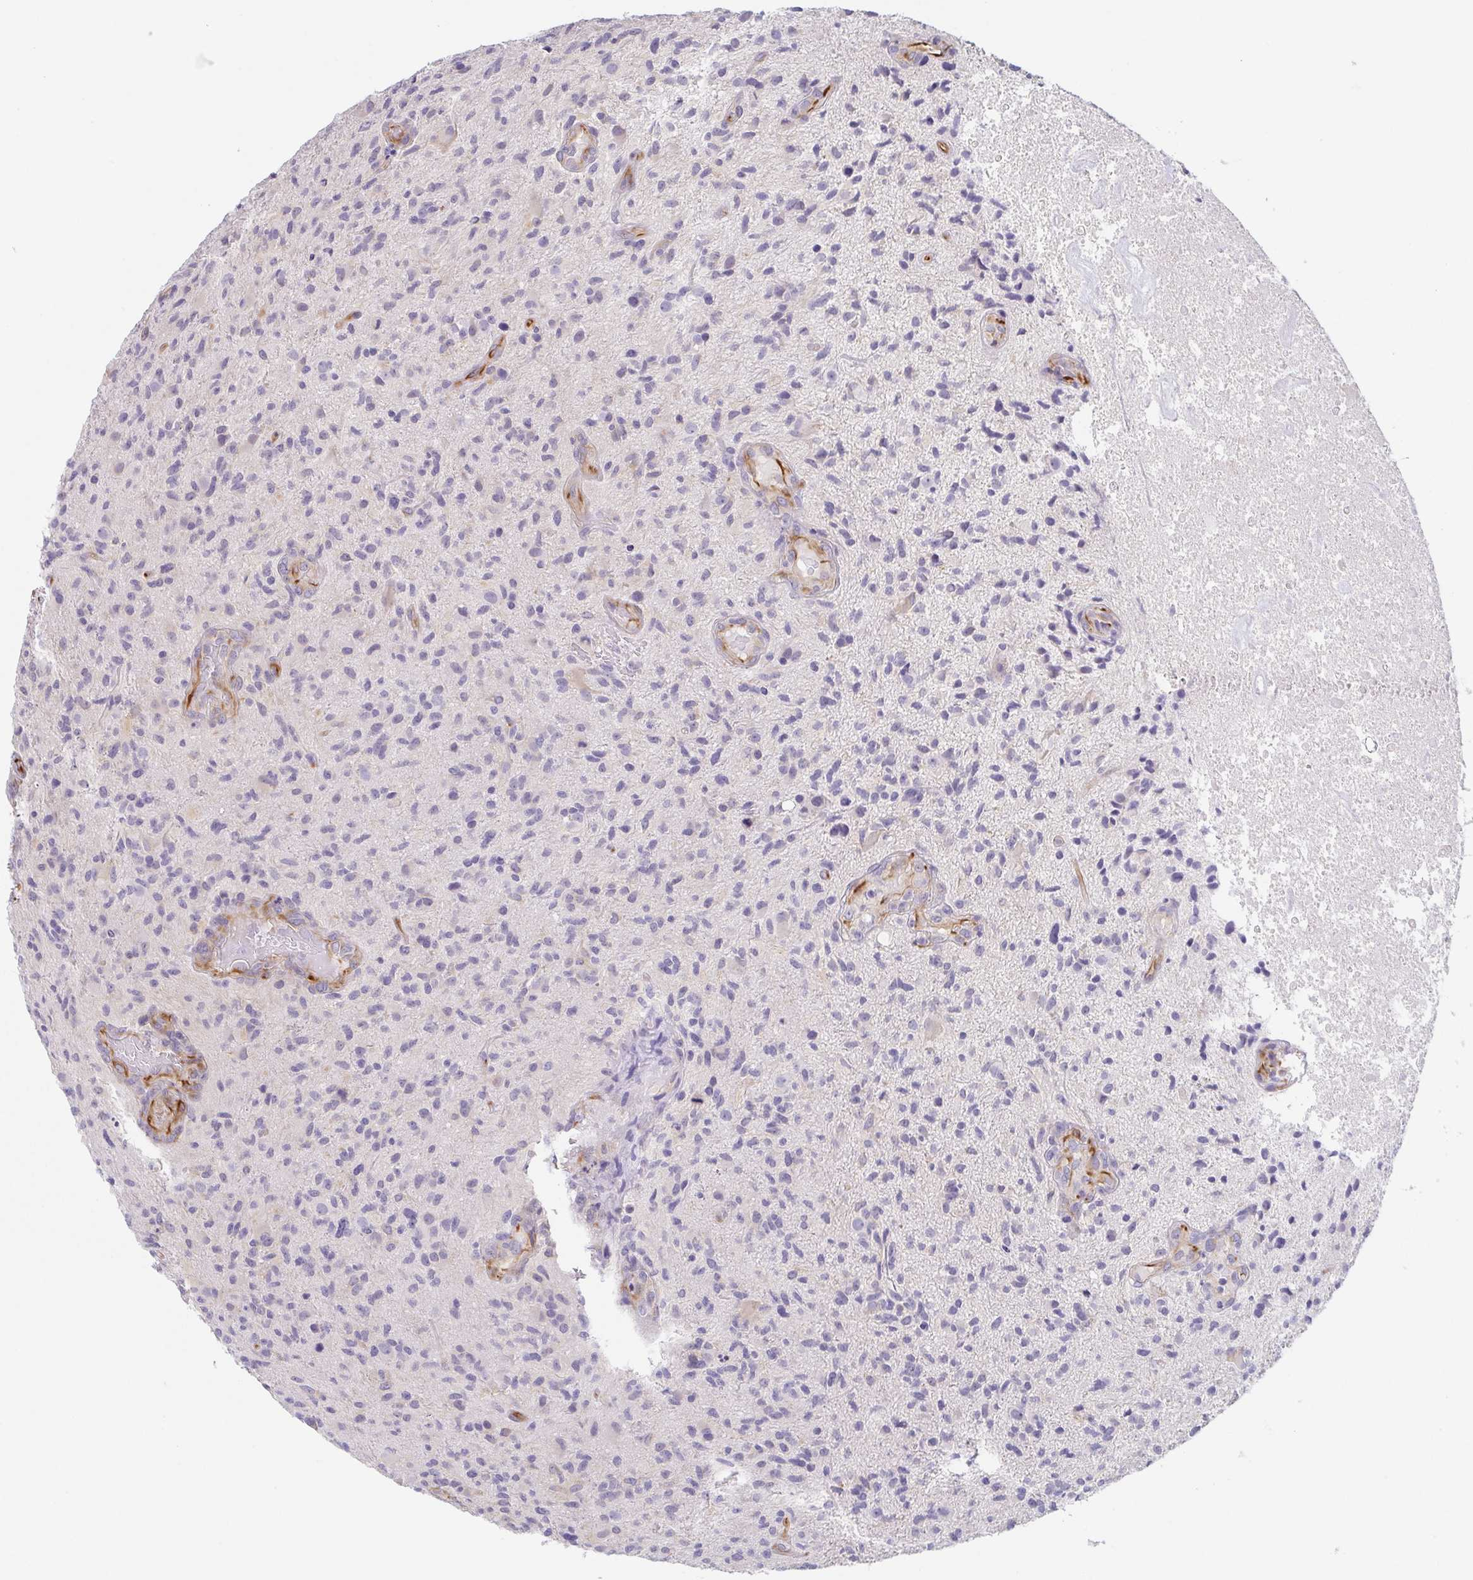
{"staining": {"intensity": "negative", "quantity": "none", "location": "none"}, "tissue": "glioma", "cell_type": "Tumor cells", "image_type": "cancer", "snomed": [{"axis": "morphology", "description": "Glioma, malignant, High grade"}, {"axis": "topography", "description": "Brain"}], "caption": "Malignant glioma (high-grade) stained for a protein using immunohistochemistry (IHC) exhibits no expression tumor cells.", "gene": "COL17A1", "patient": {"sex": "male", "age": 55}}